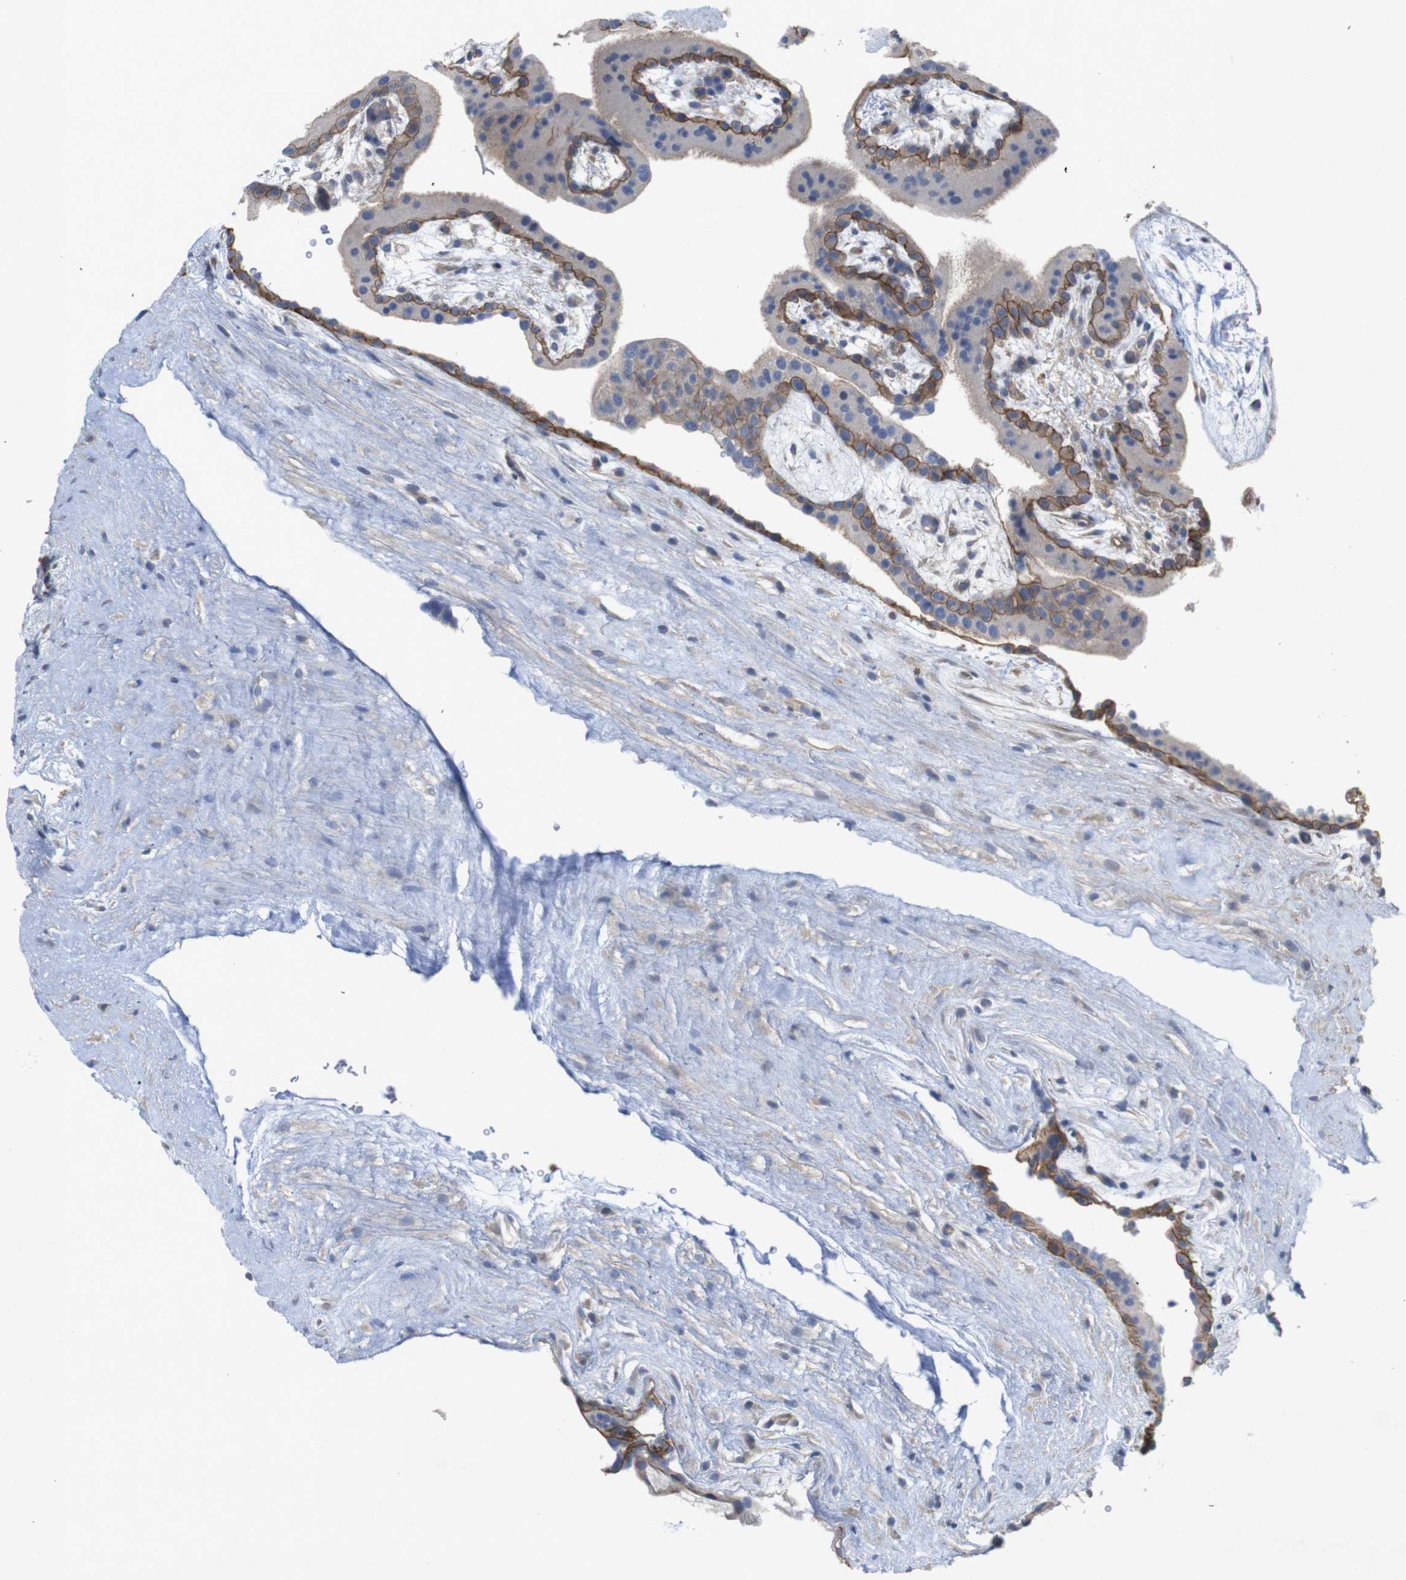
{"staining": {"intensity": "moderate", "quantity": "25%-75%", "location": "cytoplasmic/membranous"}, "tissue": "placenta", "cell_type": "Trophoblastic cells", "image_type": "normal", "snomed": [{"axis": "morphology", "description": "Normal tissue, NOS"}, {"axis": "topography", "description": "Placenta"}], "caption": "Immunohistochemistry micrograph of unremarkable placenta stained for a protein (brown), which reveals medium levels of moderate cytoplasmic/membranous positivity in approximately 25%-75% of trophoblastic cells.", "gene": "KIDINS220", "patient": {"sex": "female", "age": 19}}